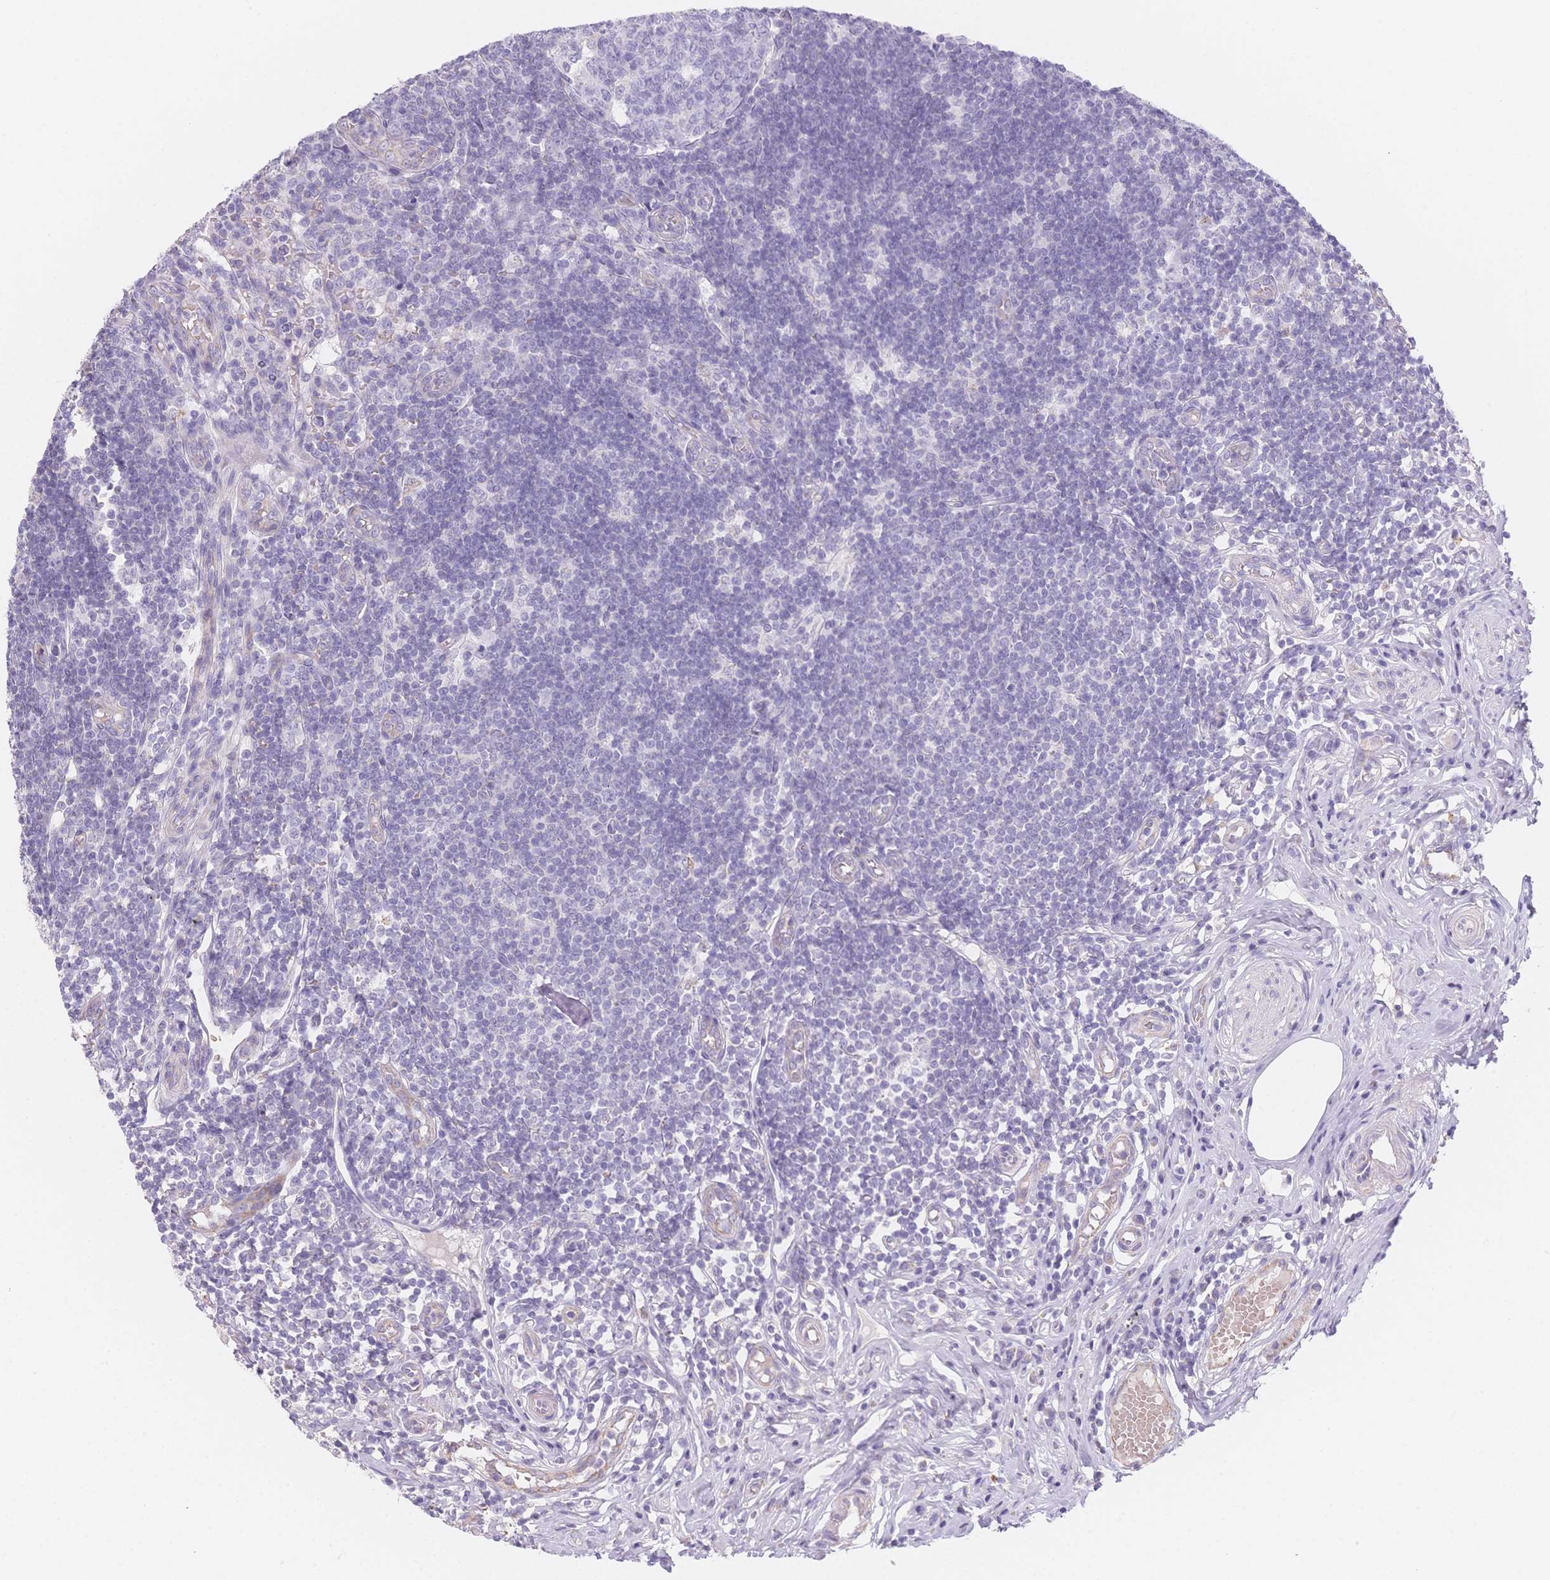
{"staining": {"intensity": "weak", "quantity": "<25%", "location": "cytoplasmic/membranous"}, "tissue": "appendix", "cell_type": "Glandular cells", "image_type": "normal", "snomed": [{"axis": "morphology", "description": "Normal tissue, NOS"}, {"axis": "topography", "description": "Appendix"}], "caption": "A micrograph of appendix stained for a protein displays no brown staining in glandular cells. The staining was performed using DAB (3,3'-diaminobenzidine) to visualize the protein expression in brown, while the nuclei were stained in blue with hematoxylin (Magnification: 20x).", "gene": "SMYD1", "patient": {"sex": "male", "age": 18}}